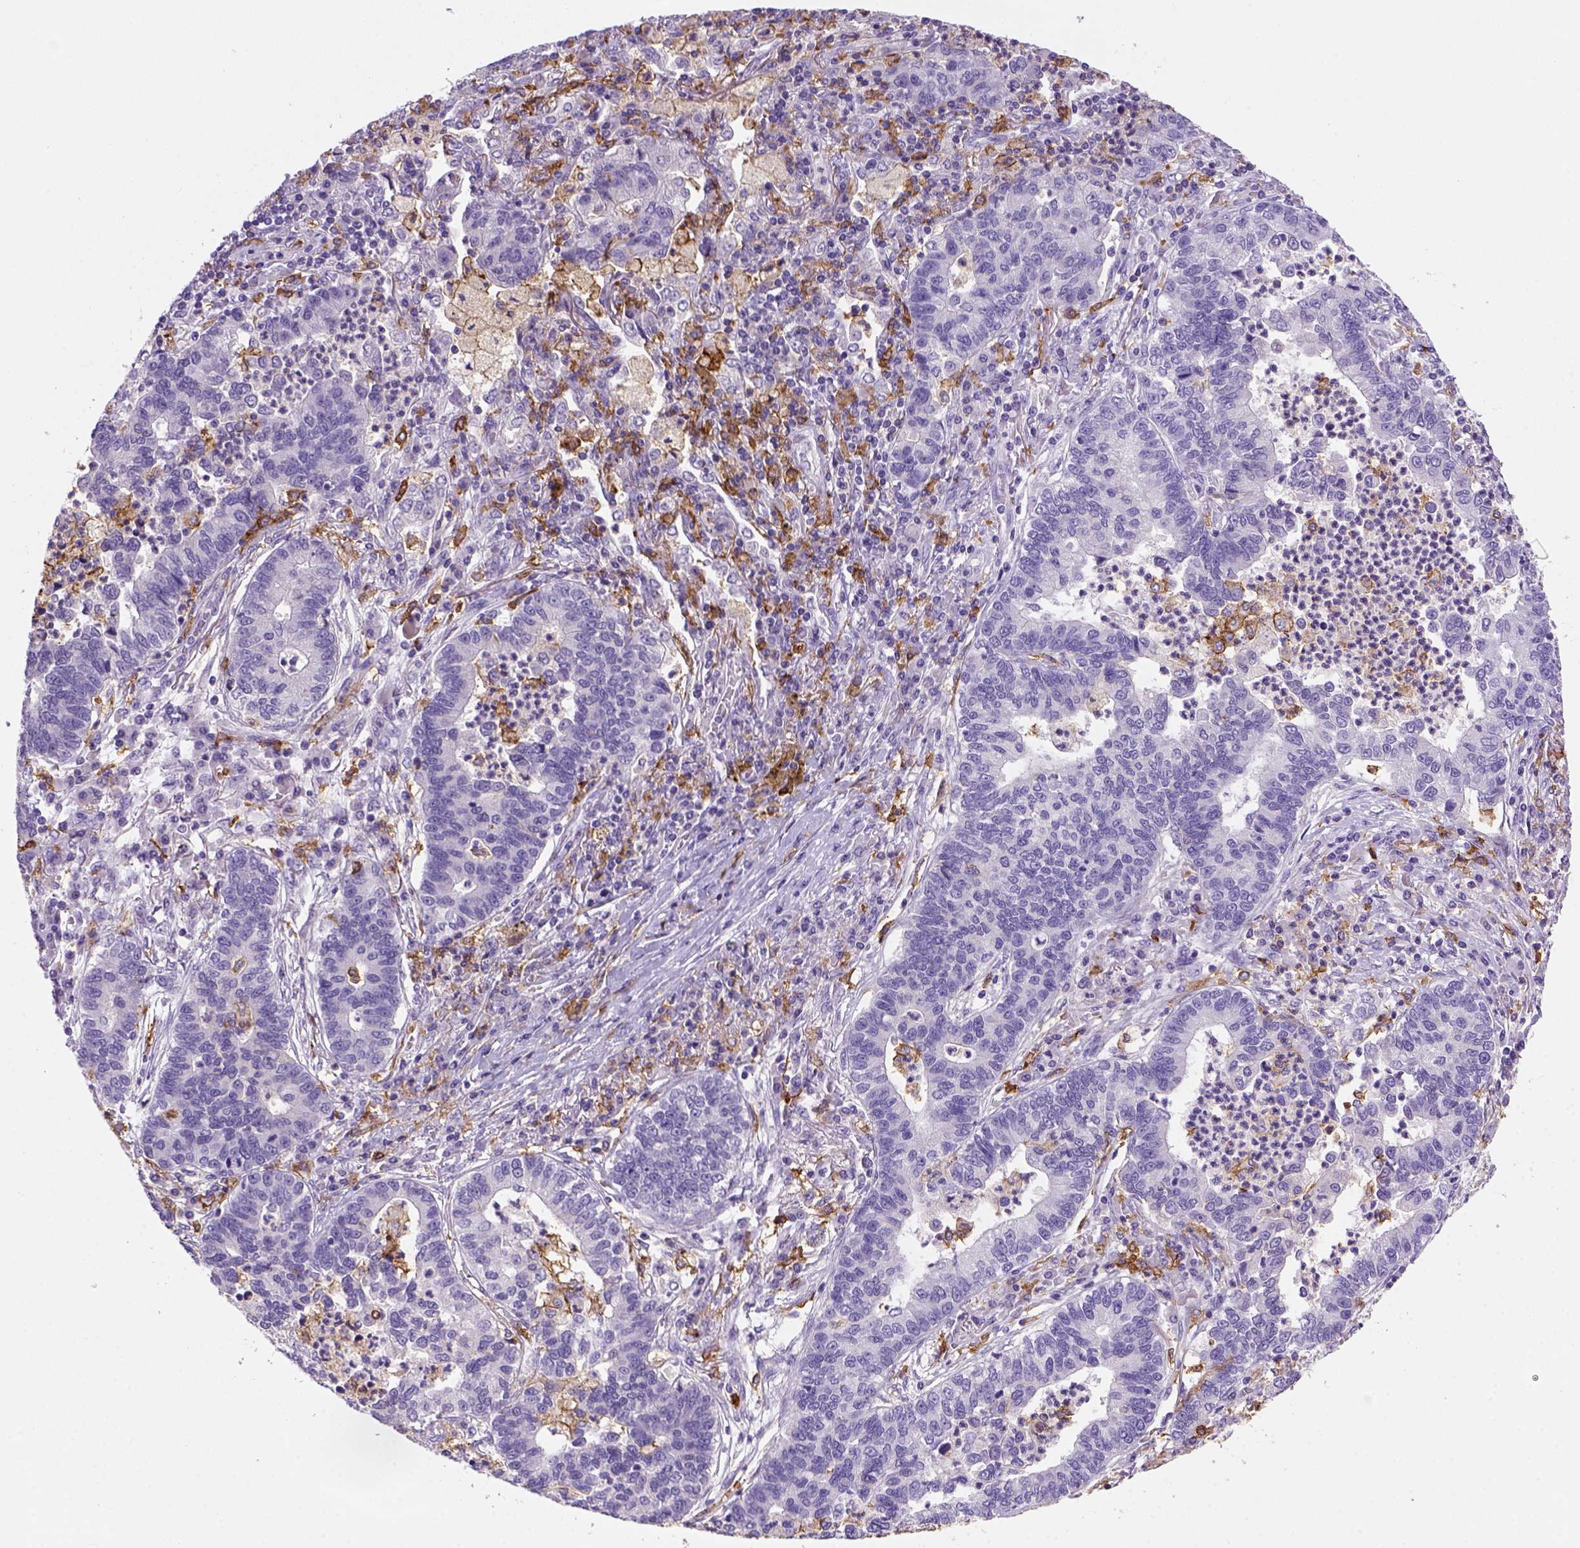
{"staining": {"intensity": "negative", "quantity": "none", "location": "none"}, "tissue": "lung cancer", "cell_type": "Tumor cells", "image_type": "cancer", "snomed": [{"axis": "morphology", "description": "Adenocarcinoma, NOS"}, {"axis": "topography", "description": "Lung"}], "caption": "Immunohistochemistry (IHC) of lung adenocarcinoma reveals no staining in tumor cells. Nuclei are stained in blue.", "gene": "CD14", "patient": {"sex": "female", "age": 57}}